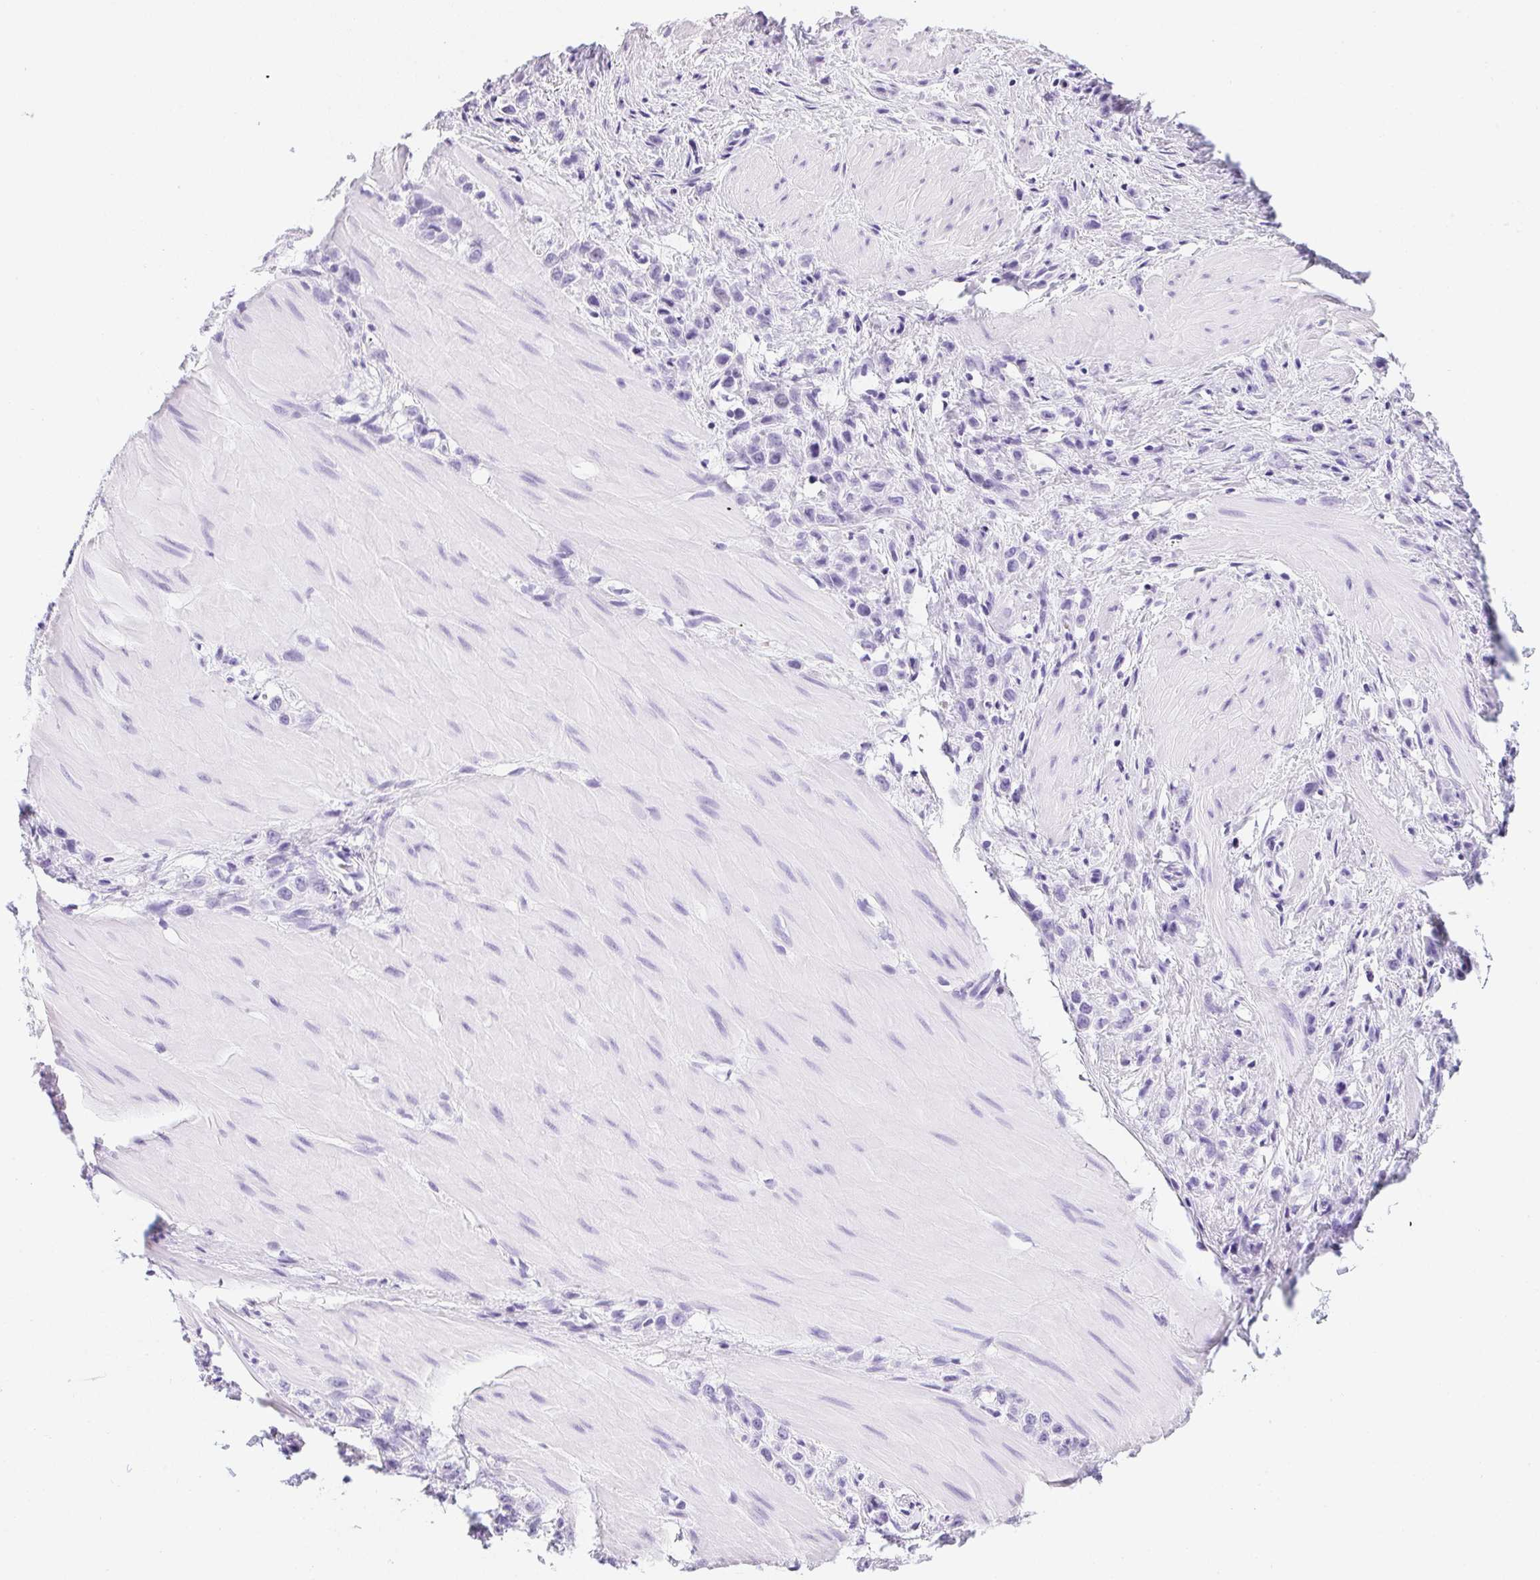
{"staining": {"intensity": "negative", "quantity": "none", "location": "none"}, "tissue": "stomach cancer", "cell_type": "Tumor cells", "image_type": "cancer", "snomed": [{"axis": "morphology", "description": "Adenocarcinoma, NOS"}, {"axis": "topography", "description": "Stomach"}], "caption": "Protein analysis of stomach adenocarcinoma reveals no significant staining in tumor cells.", "gene": "HELLS", "patient": {"sex": "male", "age": 47}}